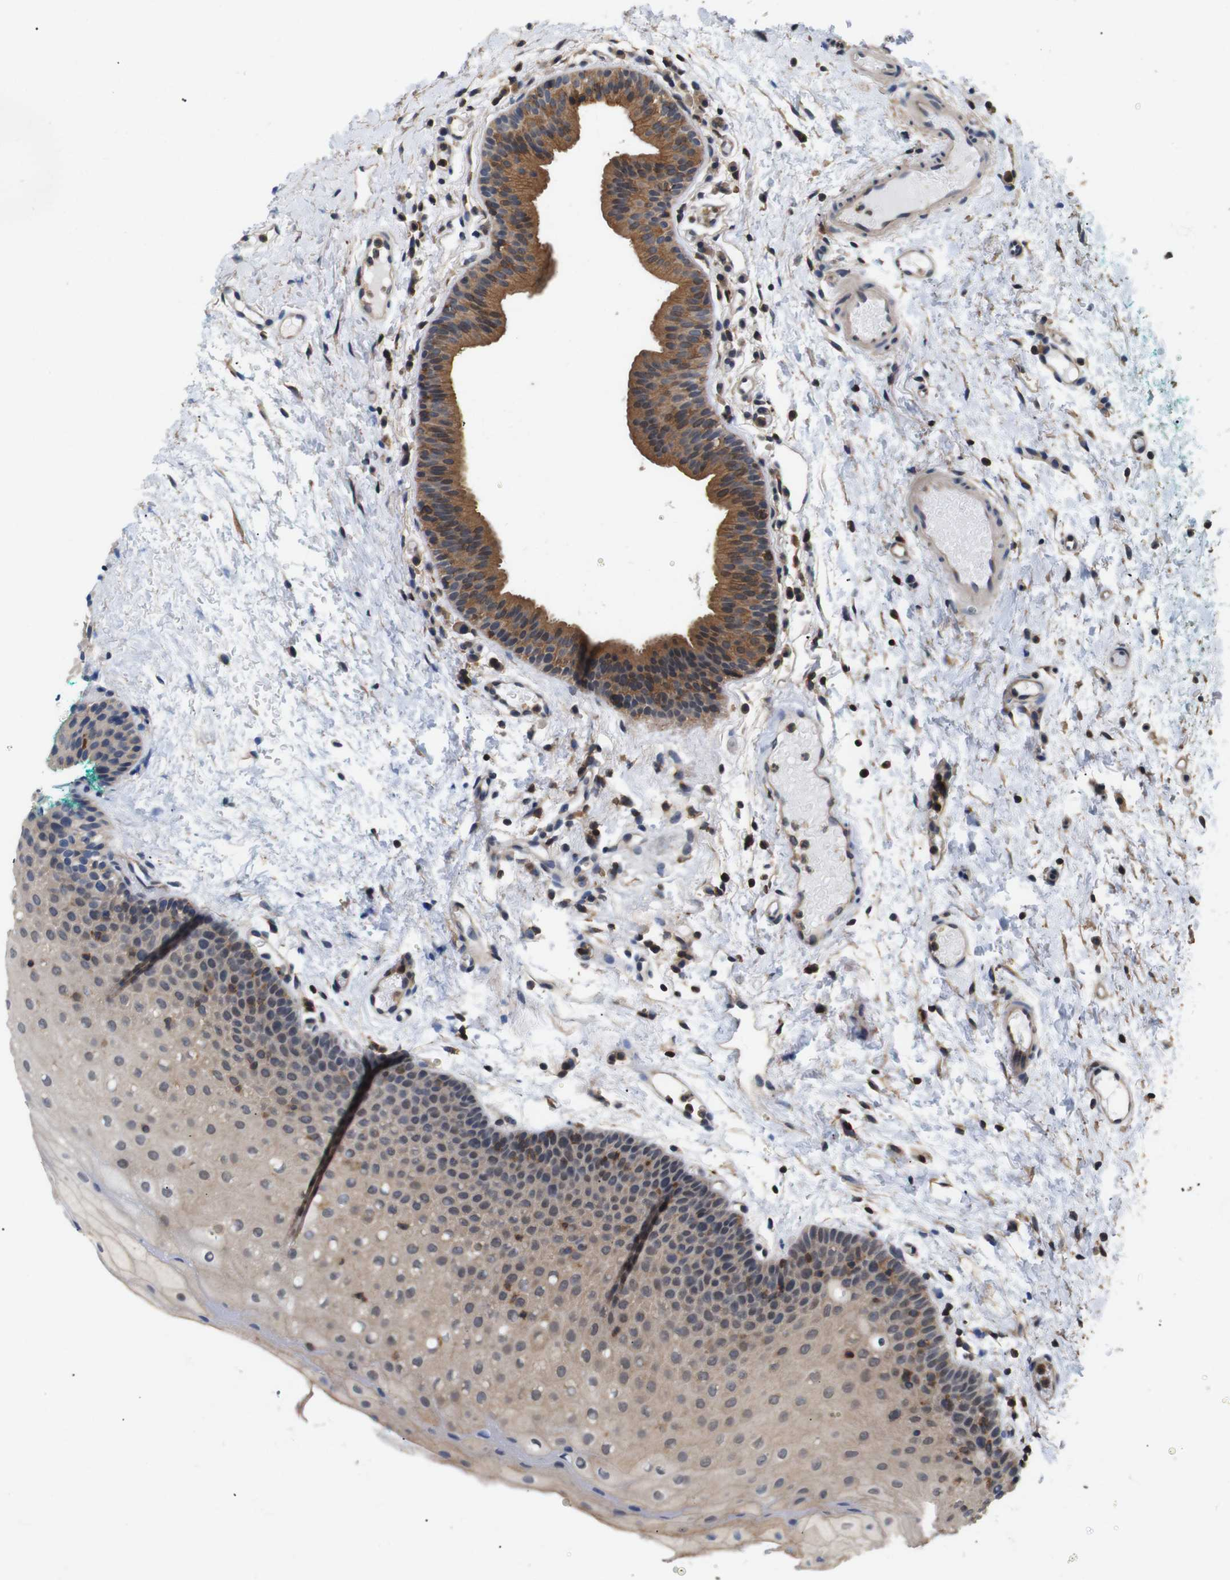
{"staining": {"intensity": "moderate", "quantity": "<25%", "location": "cytoplasmic/membranous,nuclear"}, "tissue": "oral mucosa", "cell_type": "Squamous epithelial cells", "image_type": "normal", "snomed": [{"axis": "morphology", "description": "Normal tissue, NOS"}, {"axis": "morphology", "description": "Squamous cell carcinoma, NOS"}, {"axis": "topography", "description": "Oral tissue"}, {"axis": "topography", "description": "Salivary gland"}, {"axis": "topography", "description": "Head-Neck"}], "caption": "Protein expression analysis of normal human oral mucosa reveals moderate cytoplasmic/membranous,nuclear staining in approximately <25% of squamous epithelial cells. The protein is shown in brown color, while the nuclei are stained blue.", "gene": "BRWD3", "patient": {"sex": "female", "age": 62}}